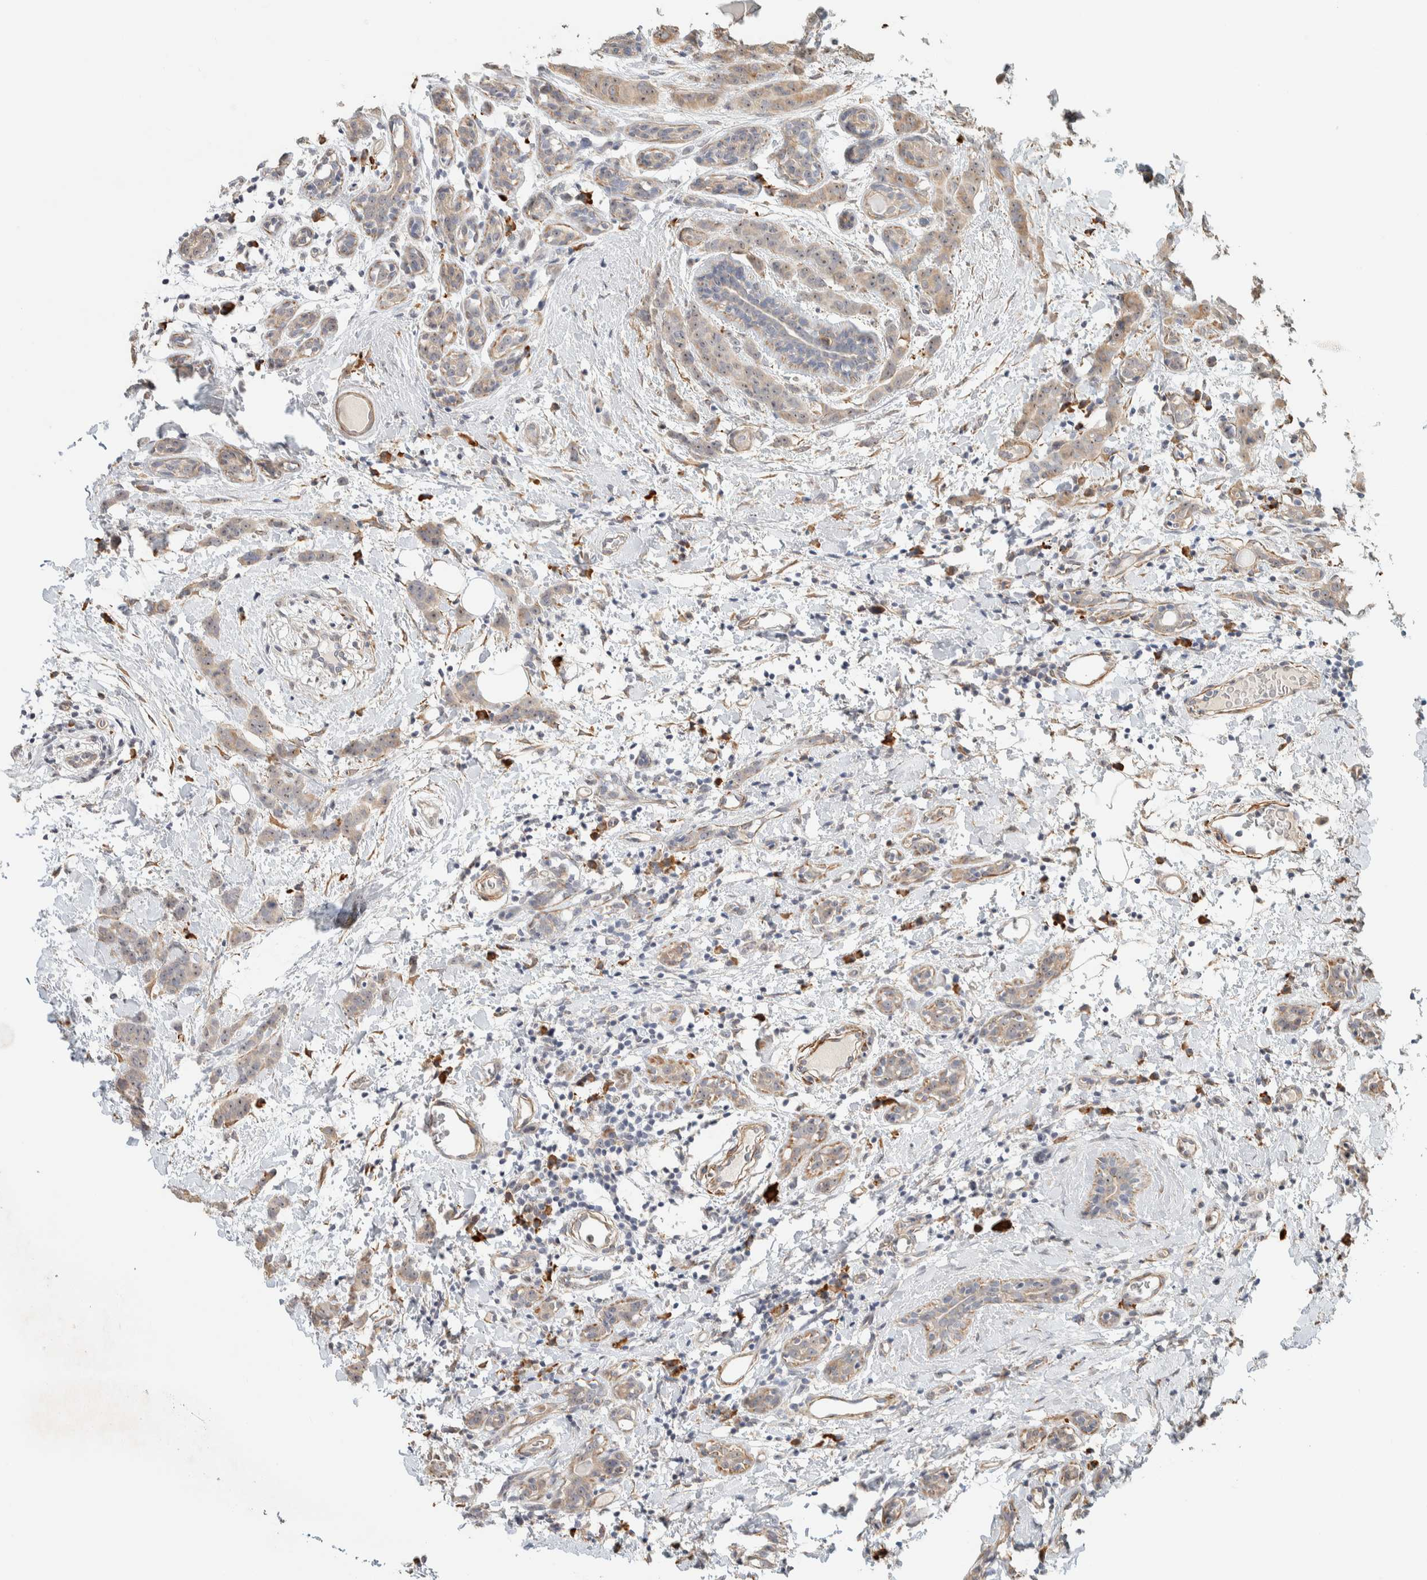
{"staining": {"intensity": "weak", "quantity": ">75%", "location": "cytoplasmic/membranous"}, "tissue": "breast cancer", "cell_type": "Tumor cells", "image_type": "cancer", "snomed": [{"axis": "morphology", "description": "Normal tissue, NOS"}, {"axis": "morphology", "description": "Duct carcinoma"}, {"axis": "topography", "description": "Breast"}], "caption": "Brown immunohistochemical staining in human breast cancer (invasive ductal carcinoma) exhibits weak cytoplasmic/membranous staining in approximately >75% of tumor cells.", "gene": "KLHL40", "patient": {"sex": "female", "age": 40}}